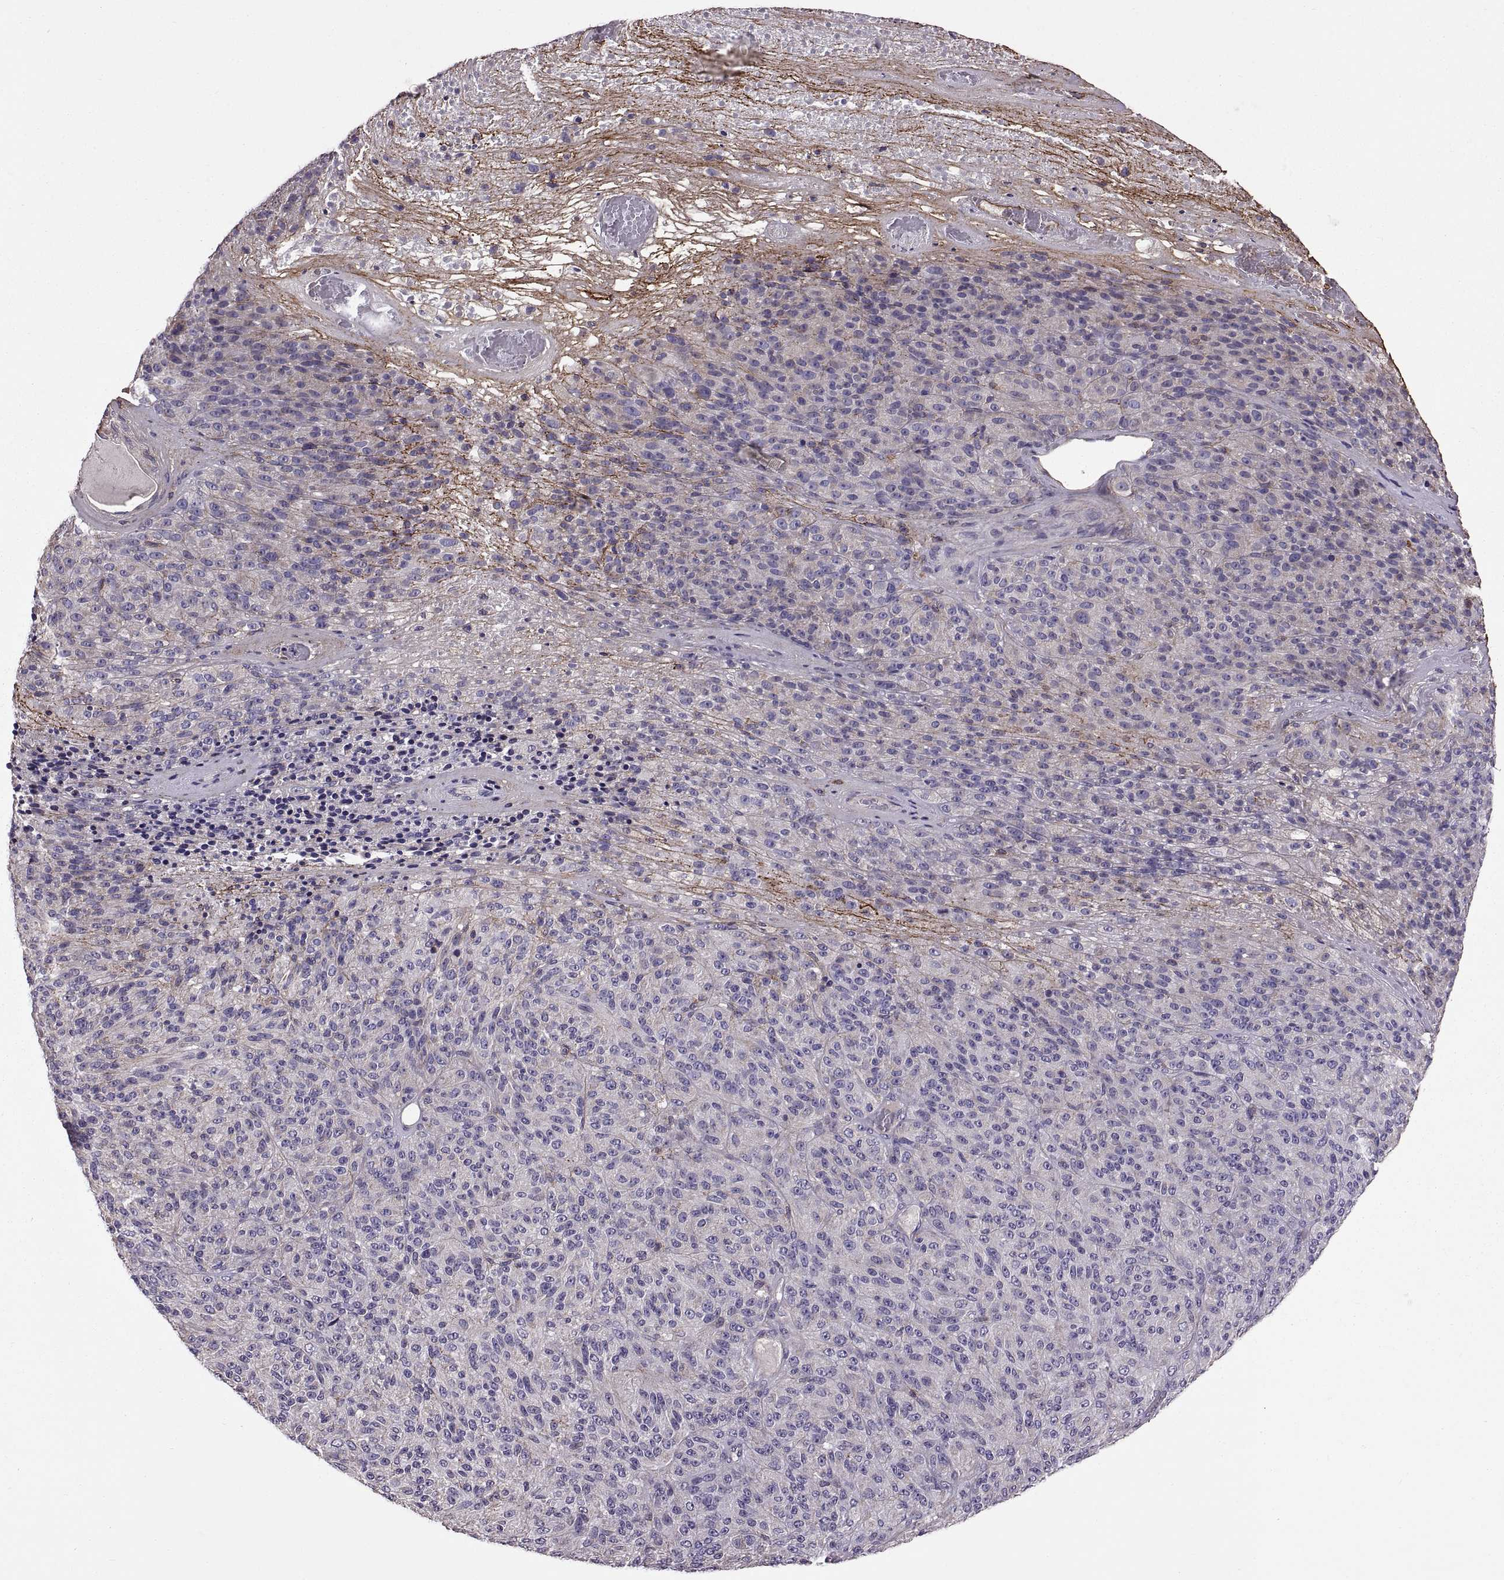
{"staining": {"intensity": "negative", "quantity": "none", "location": "none"}, "tissue": "melanoma", "cell_type": "Tumor cells", "image_type": "cancer", "snomed": [{"axis": "morphology", "description": "Malignant melanoma, Metastatic site"}, {"axis": "topography", "description": "Brain"}], "caption": "This is a photomicrograph of immunohistochemistry (IHC) staining of melanoma, which shows no positivity in tumor cells.", "gene": "EMILIN2", "patient": {"sex": "female", "age": 56}}